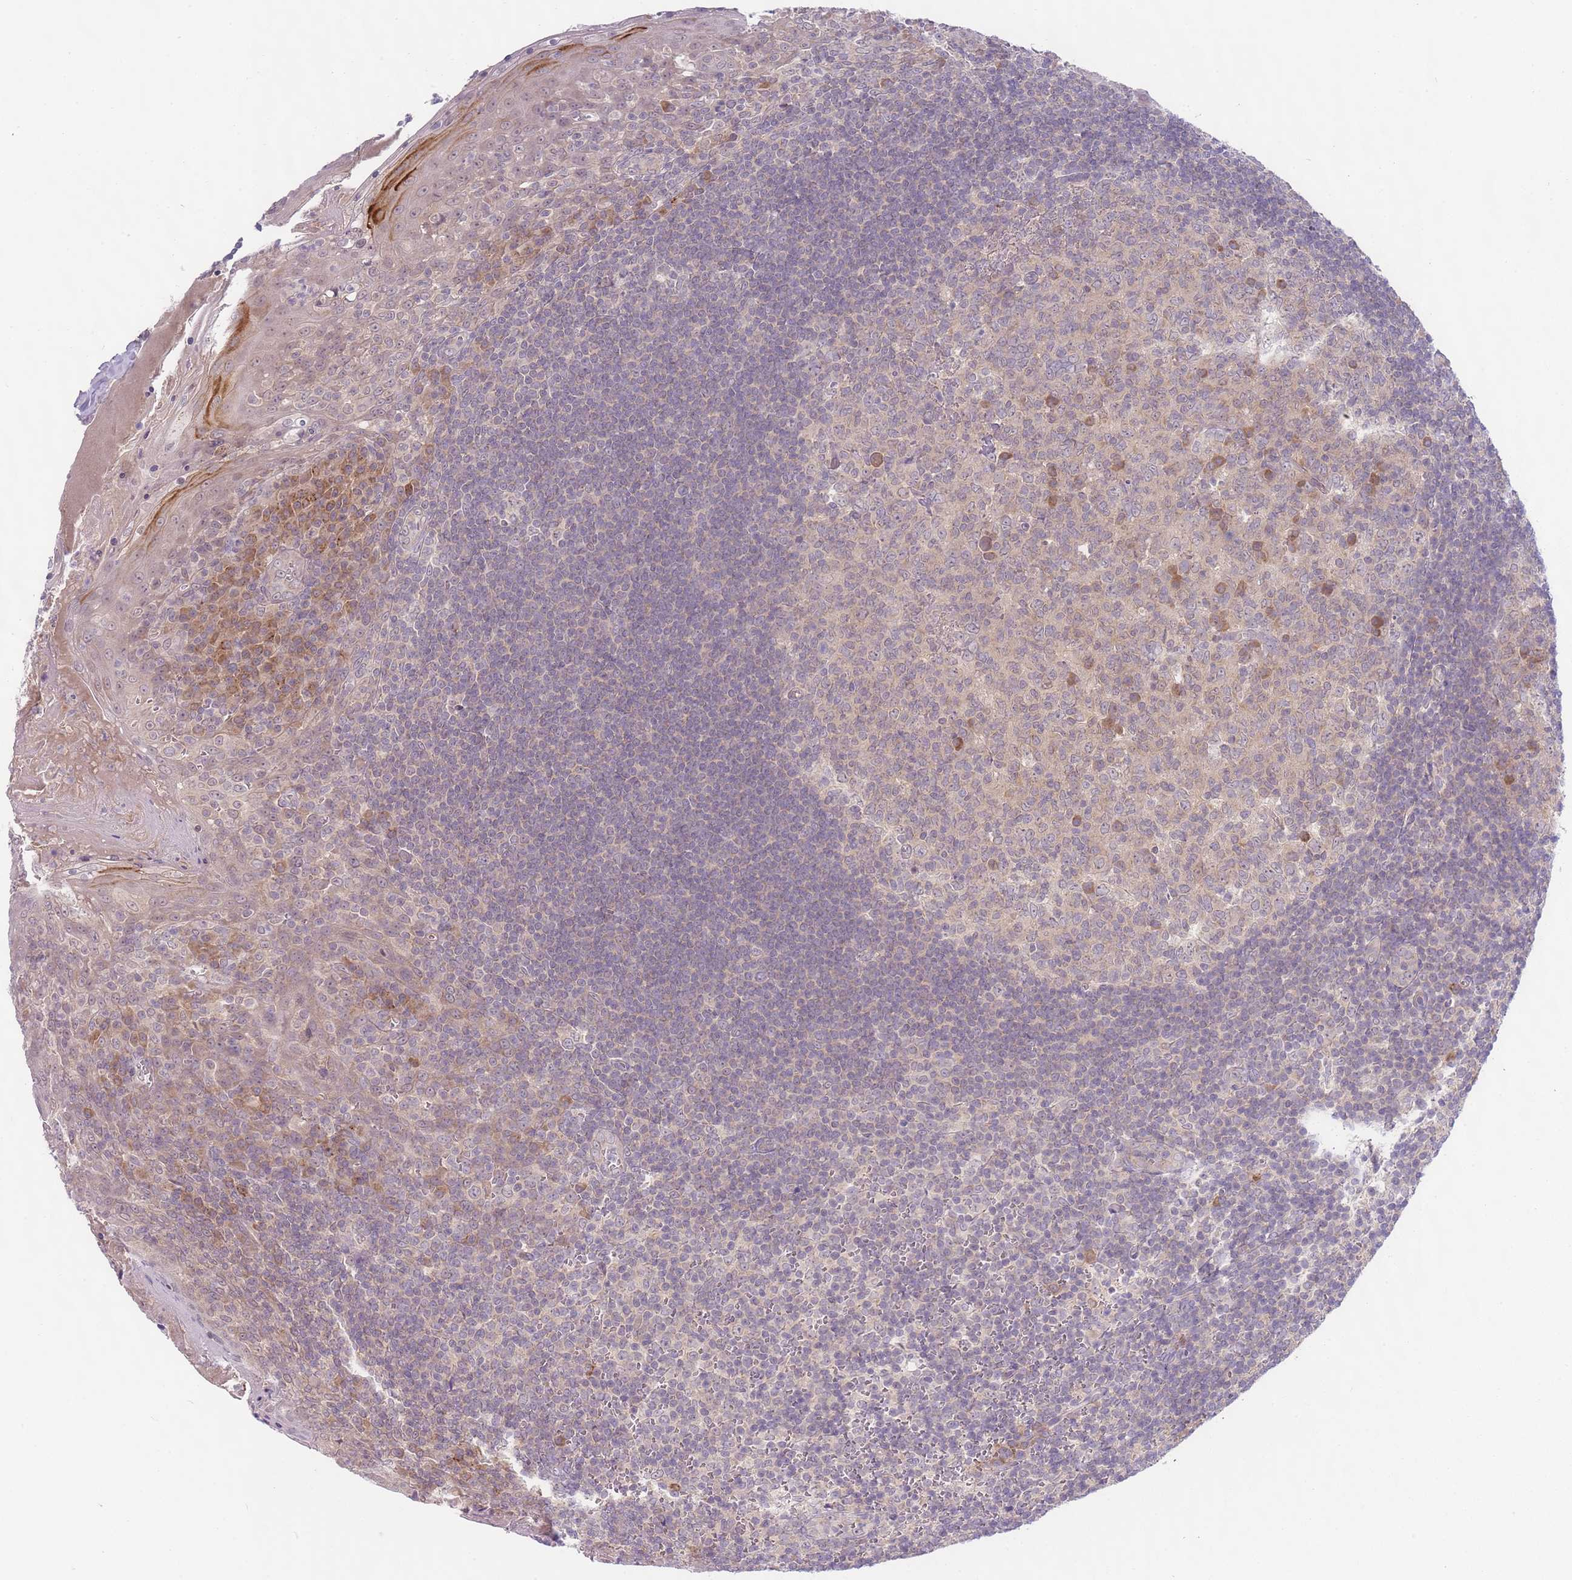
{"staining": {"intensity": "moderate", "quantity": "<25%", "location": "cytoplasmic/membranous"}, "tissue": "tonsil", "cell_type": "Germinal center cells", "image_type": "normal", "snomed": [{"axis": "morphology", "description": "Normal tissue, NOS"}, {"axis": "topography", "description": "Tonsil"}], "caption": "A brown stain shows moderate cytoplasmic/membranous positivity of a protein in germinal center cells of normal human tonsil.", "gene": "SKOR2", "patient": {"sex": "male", "age": 27}}